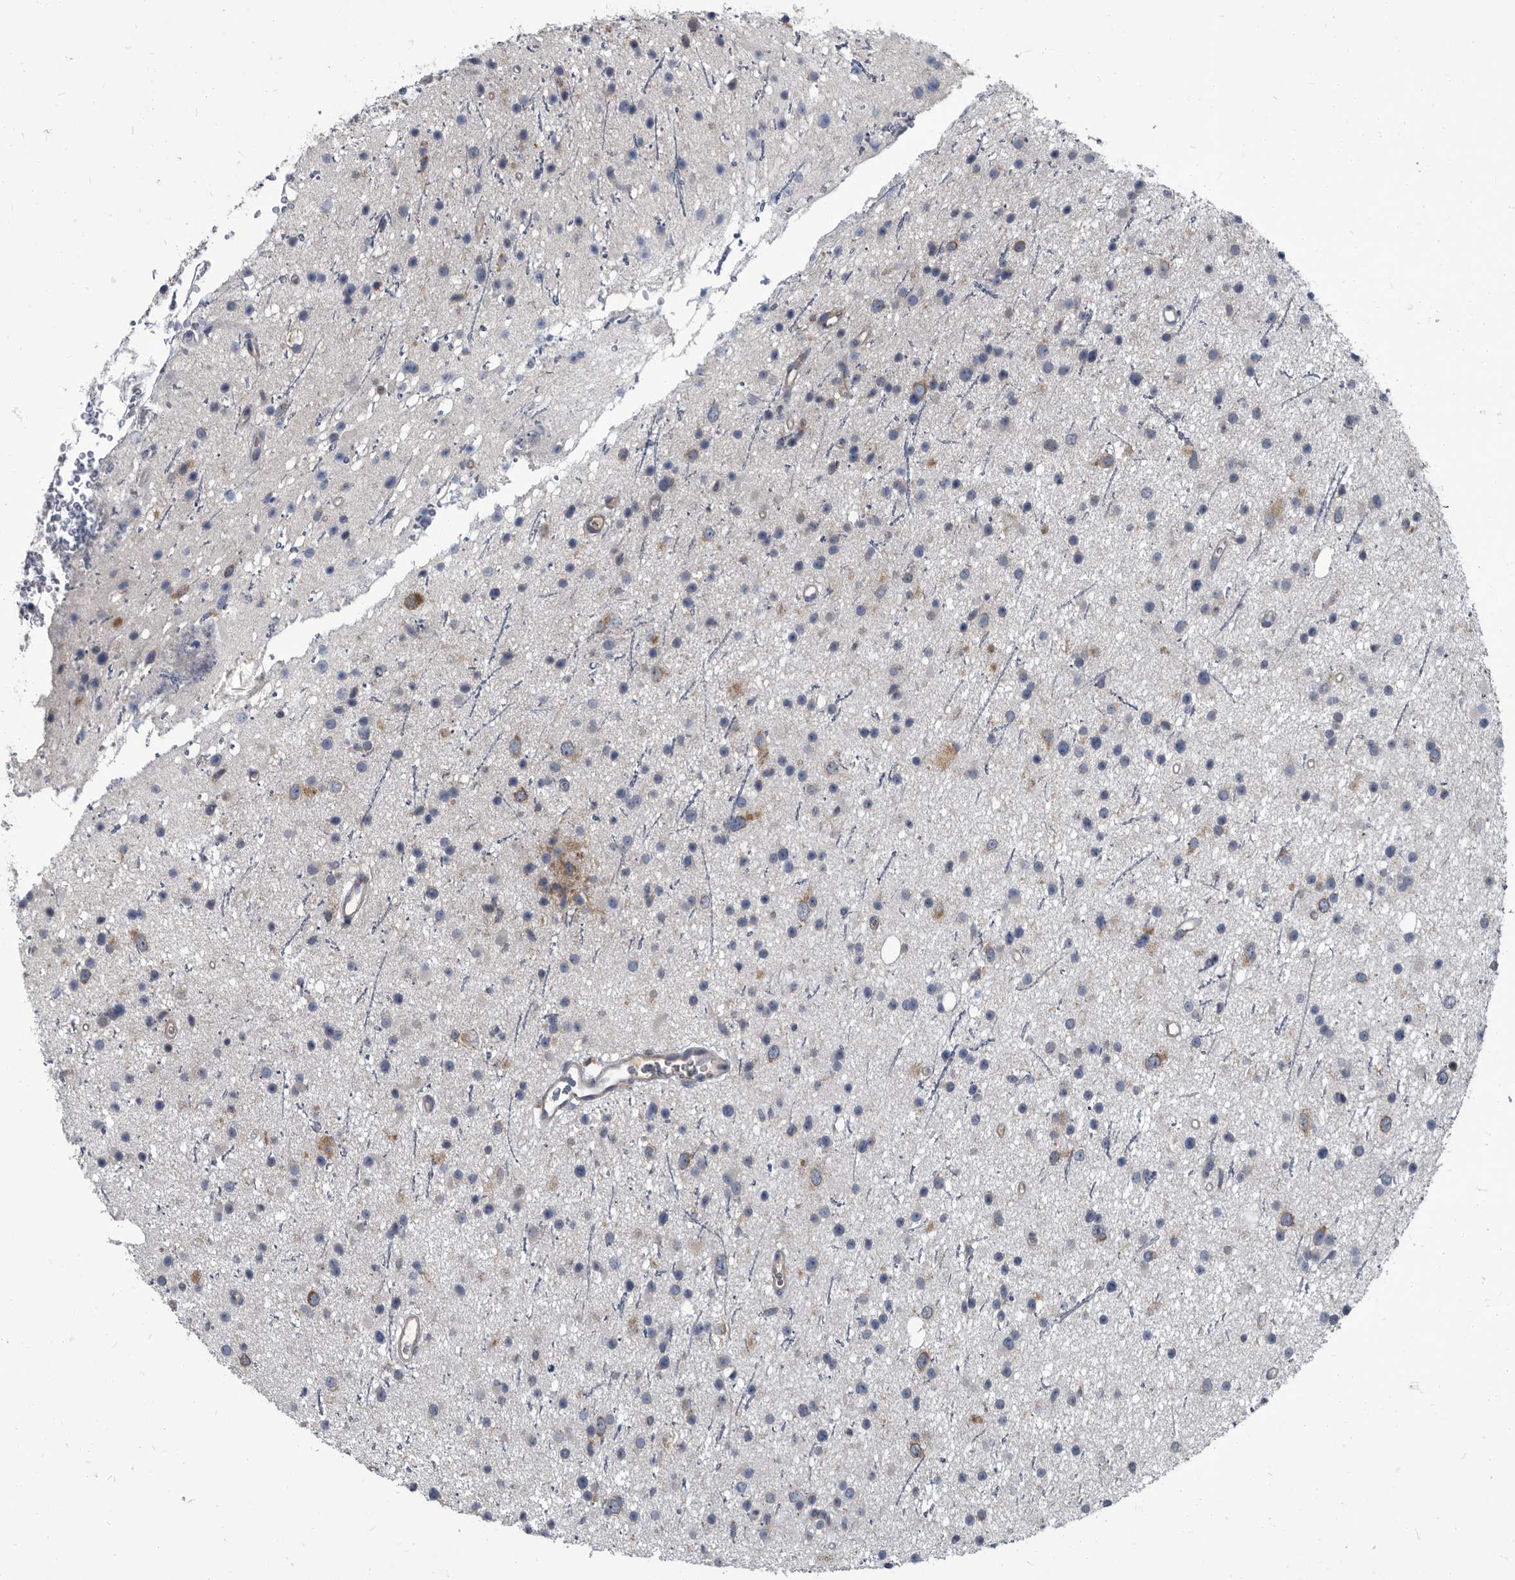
{"staining": {"intensity": "negative", "quantity": "none", "location": "none"}, "tissue": "glioma", "cell_type": "Tumor cells", "image_type": "cancer", "snomed": [{"axis": "morphology", "description": "Glioma, malignant, Low grade"}, {"axis": "topography", "description": "Cerebral cortex"}], "caption": "The image demonstrates no significant expression in tumor cells of malignant glioma (low-grade). Brightfield microscopy of IHC stained with DAB (brown) and hematoxylin (blue), captured at high magnification.", "gene": "CDV3", "patient": {"sex": "female", "age": 39}}